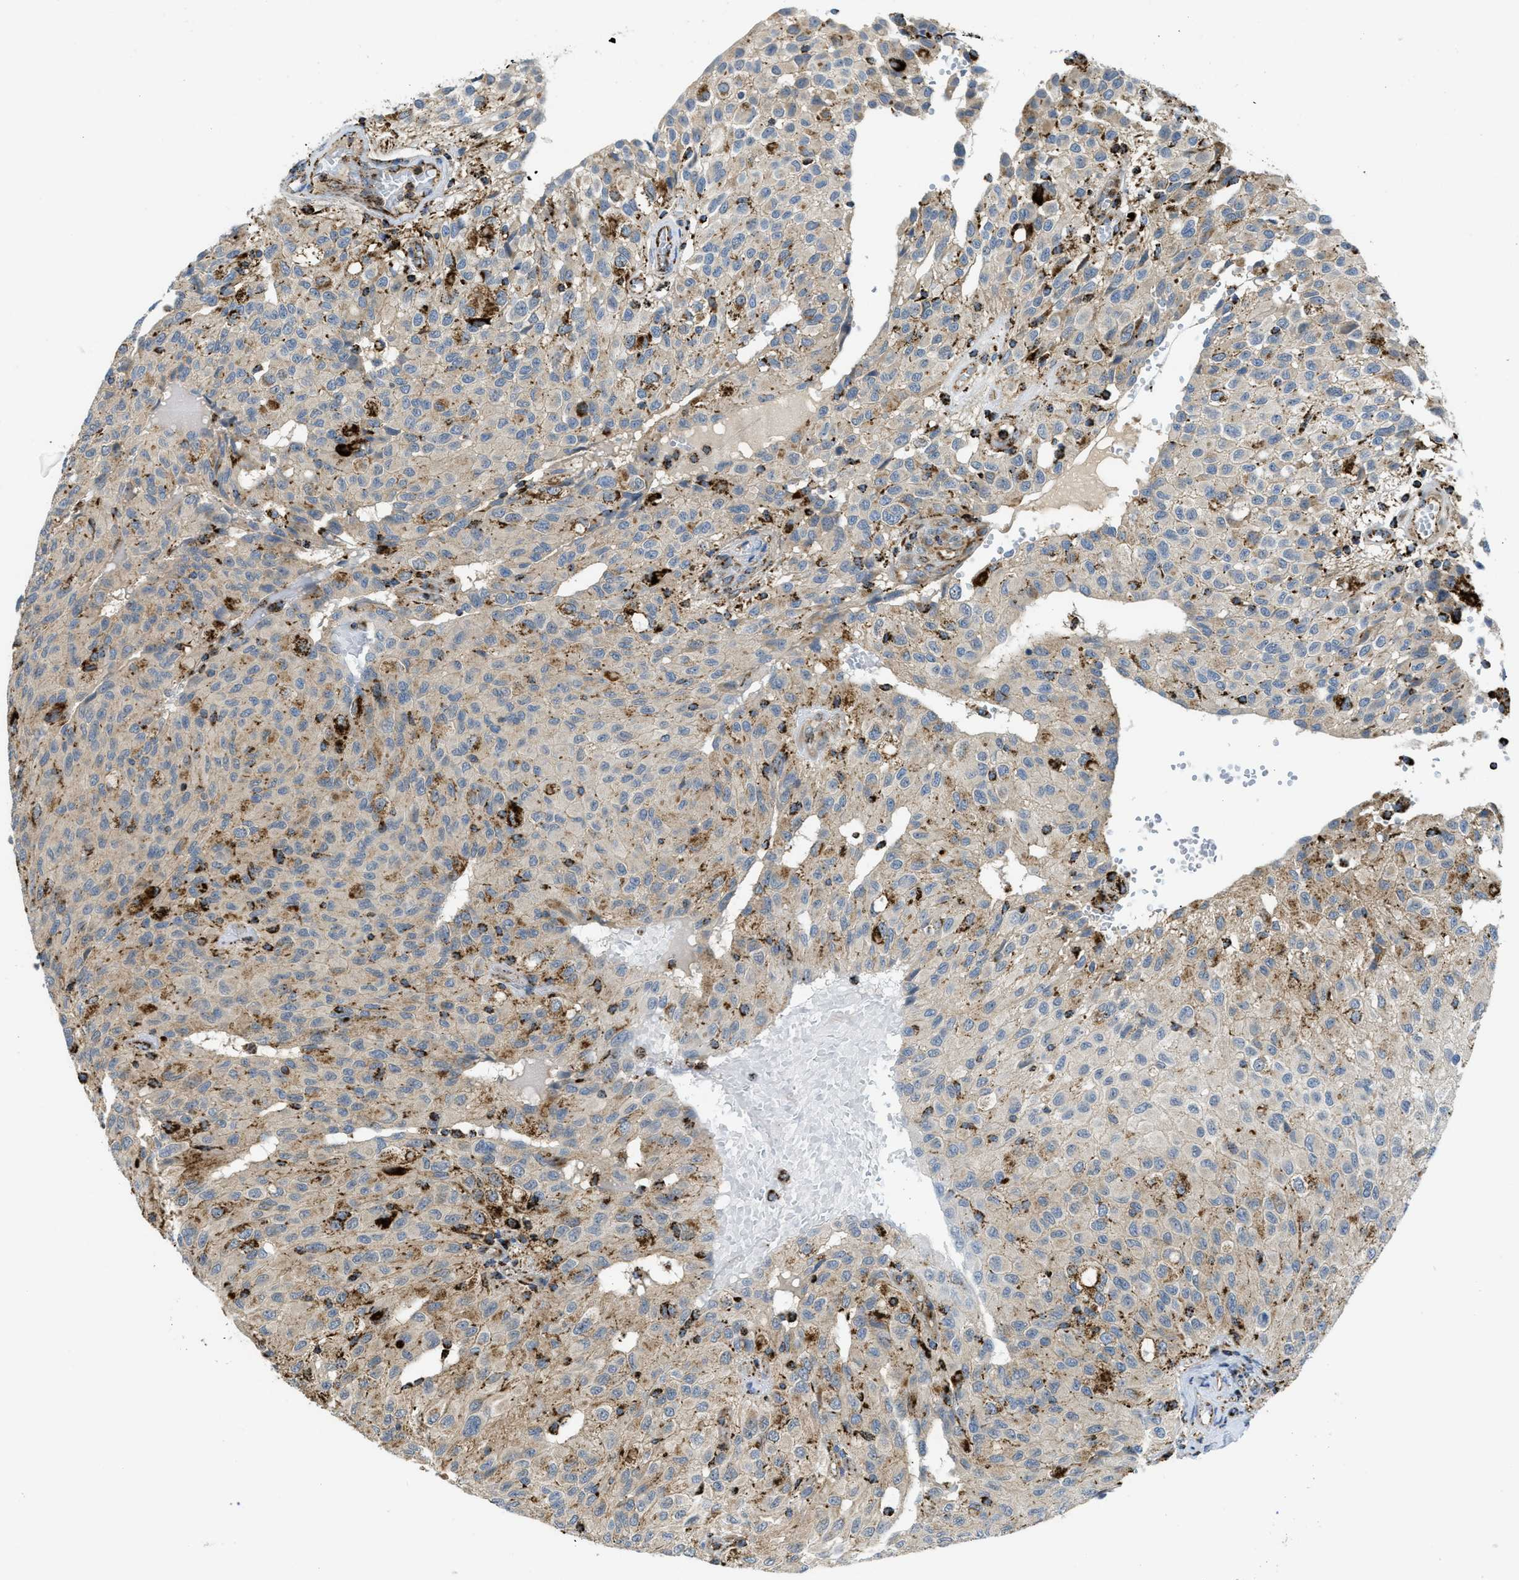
{"staining": {"intensity": "negative", "quantity": "none", "location": "none"}, "tissue": "glioma", "cell_type": "Tumor cells", "image_type": "cancer", "snomed": [{"axis": "morphology", "description": "Glioma, malignant, High grade"}, {"axis": "topography", "description": "Brain"}], "caption": "Immunohistochemistry micrograph of neoplastic tissue: human malignant high-grade glioma stained with DAB (3,3'-diaminobenzidine) shows no significant protein staining in tumor cells.", "gene": "SQOR", "patient": {"sex": "male", "age": 32}}